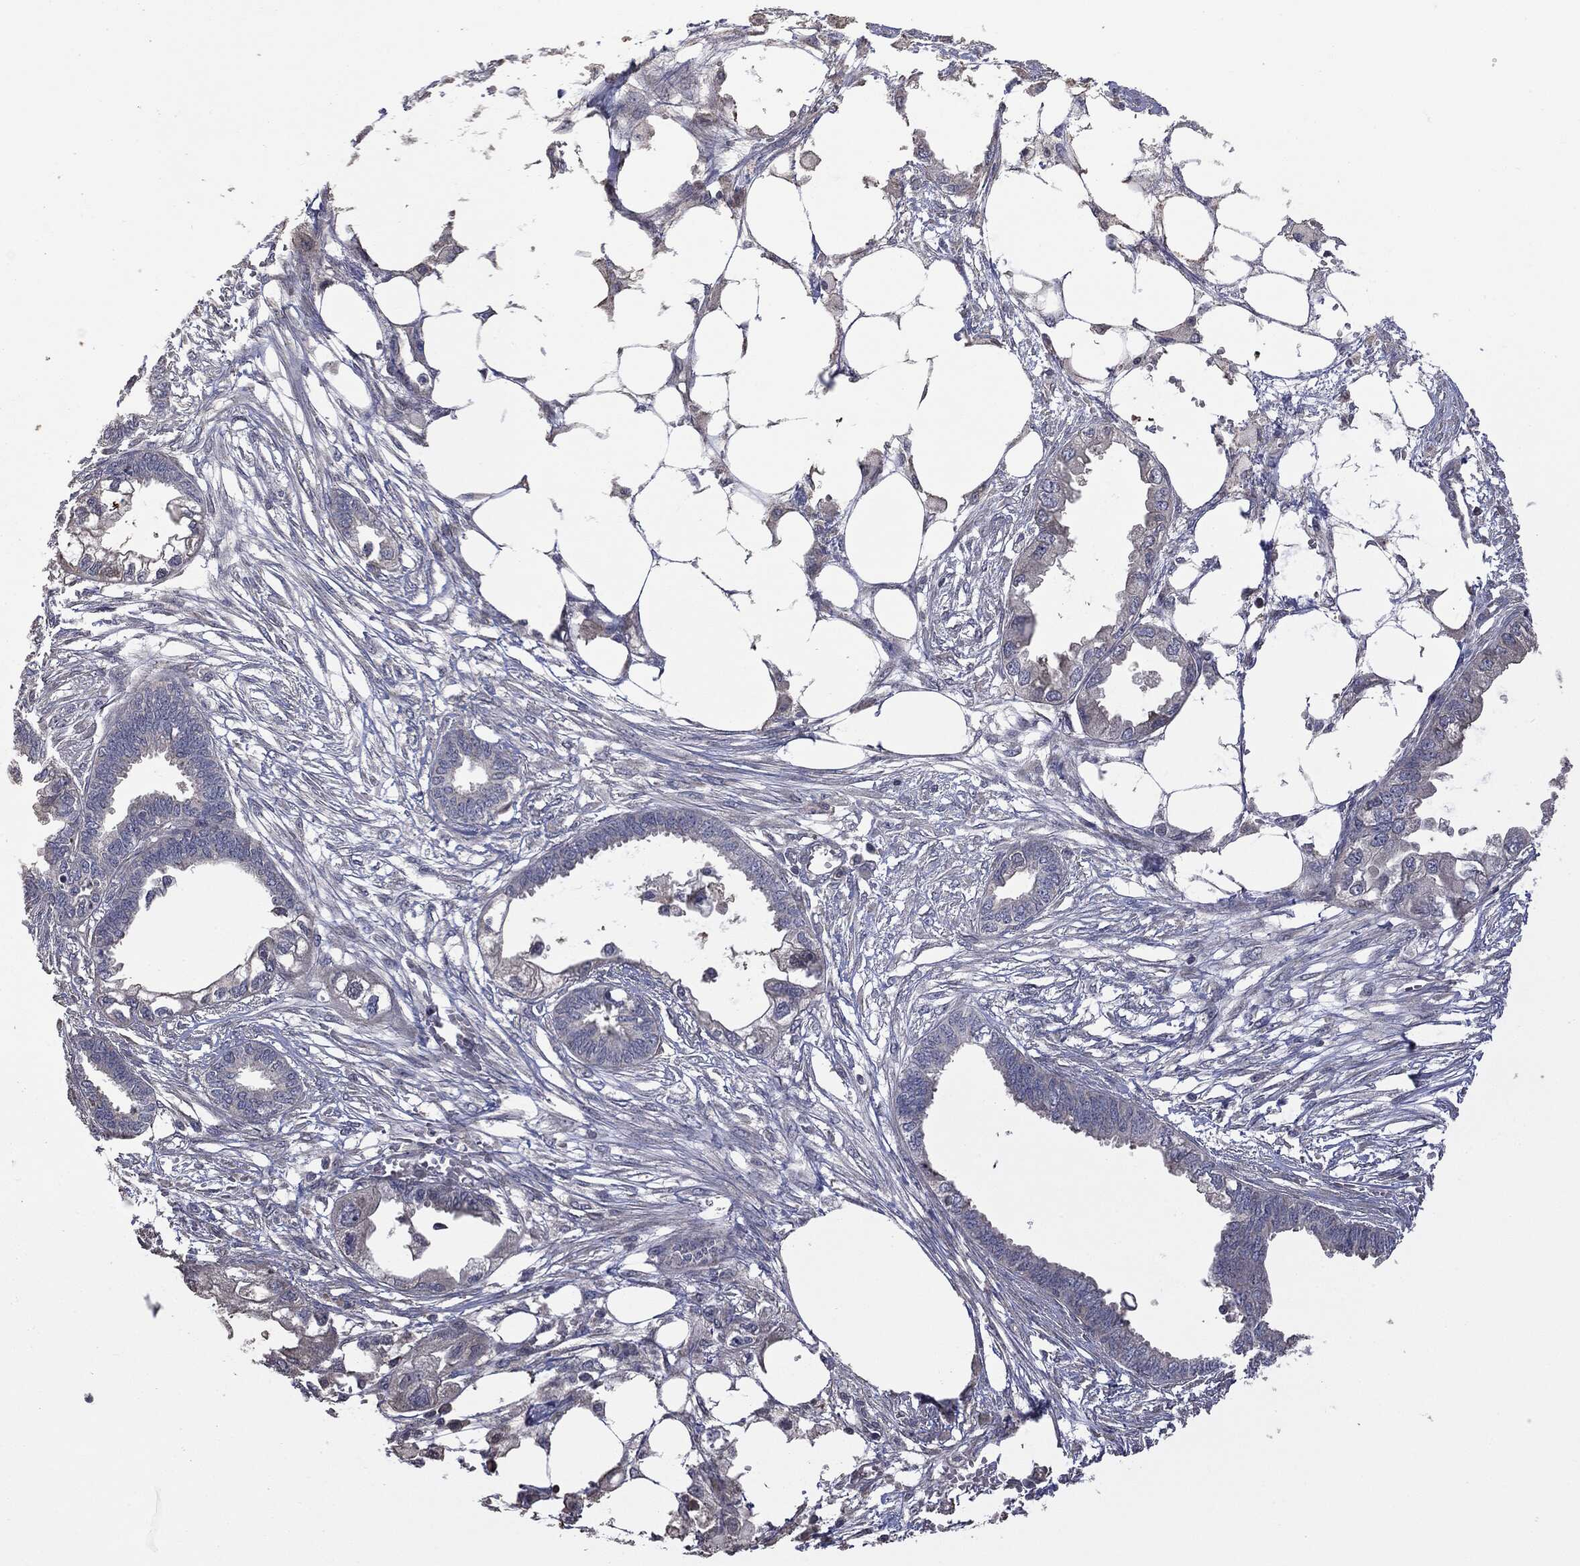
{"staining": {"intensity": "negative", "quantity": "none", "location": "none"}, "tissue": "endometrial cancer", "cell_type": "Tumor cells", "image_type": "cancer", "snomed": [{"axis": "morphology", "description": "Adenocarcinoma, NOS"}, {"axis": "morphology", "description": "Adenocarcinoma, metastatic, NOS"}, {"axis": "topography", "description": "Adipose tissue"}, {"axis": "topography", "description": "Endometrium"}], "caption": "Tumor cells are negative for protein expression in human endometrial cancer (adenocarcinoma).", "gene": "MTOR", "patient": {"sex": "female", "age": 67}}